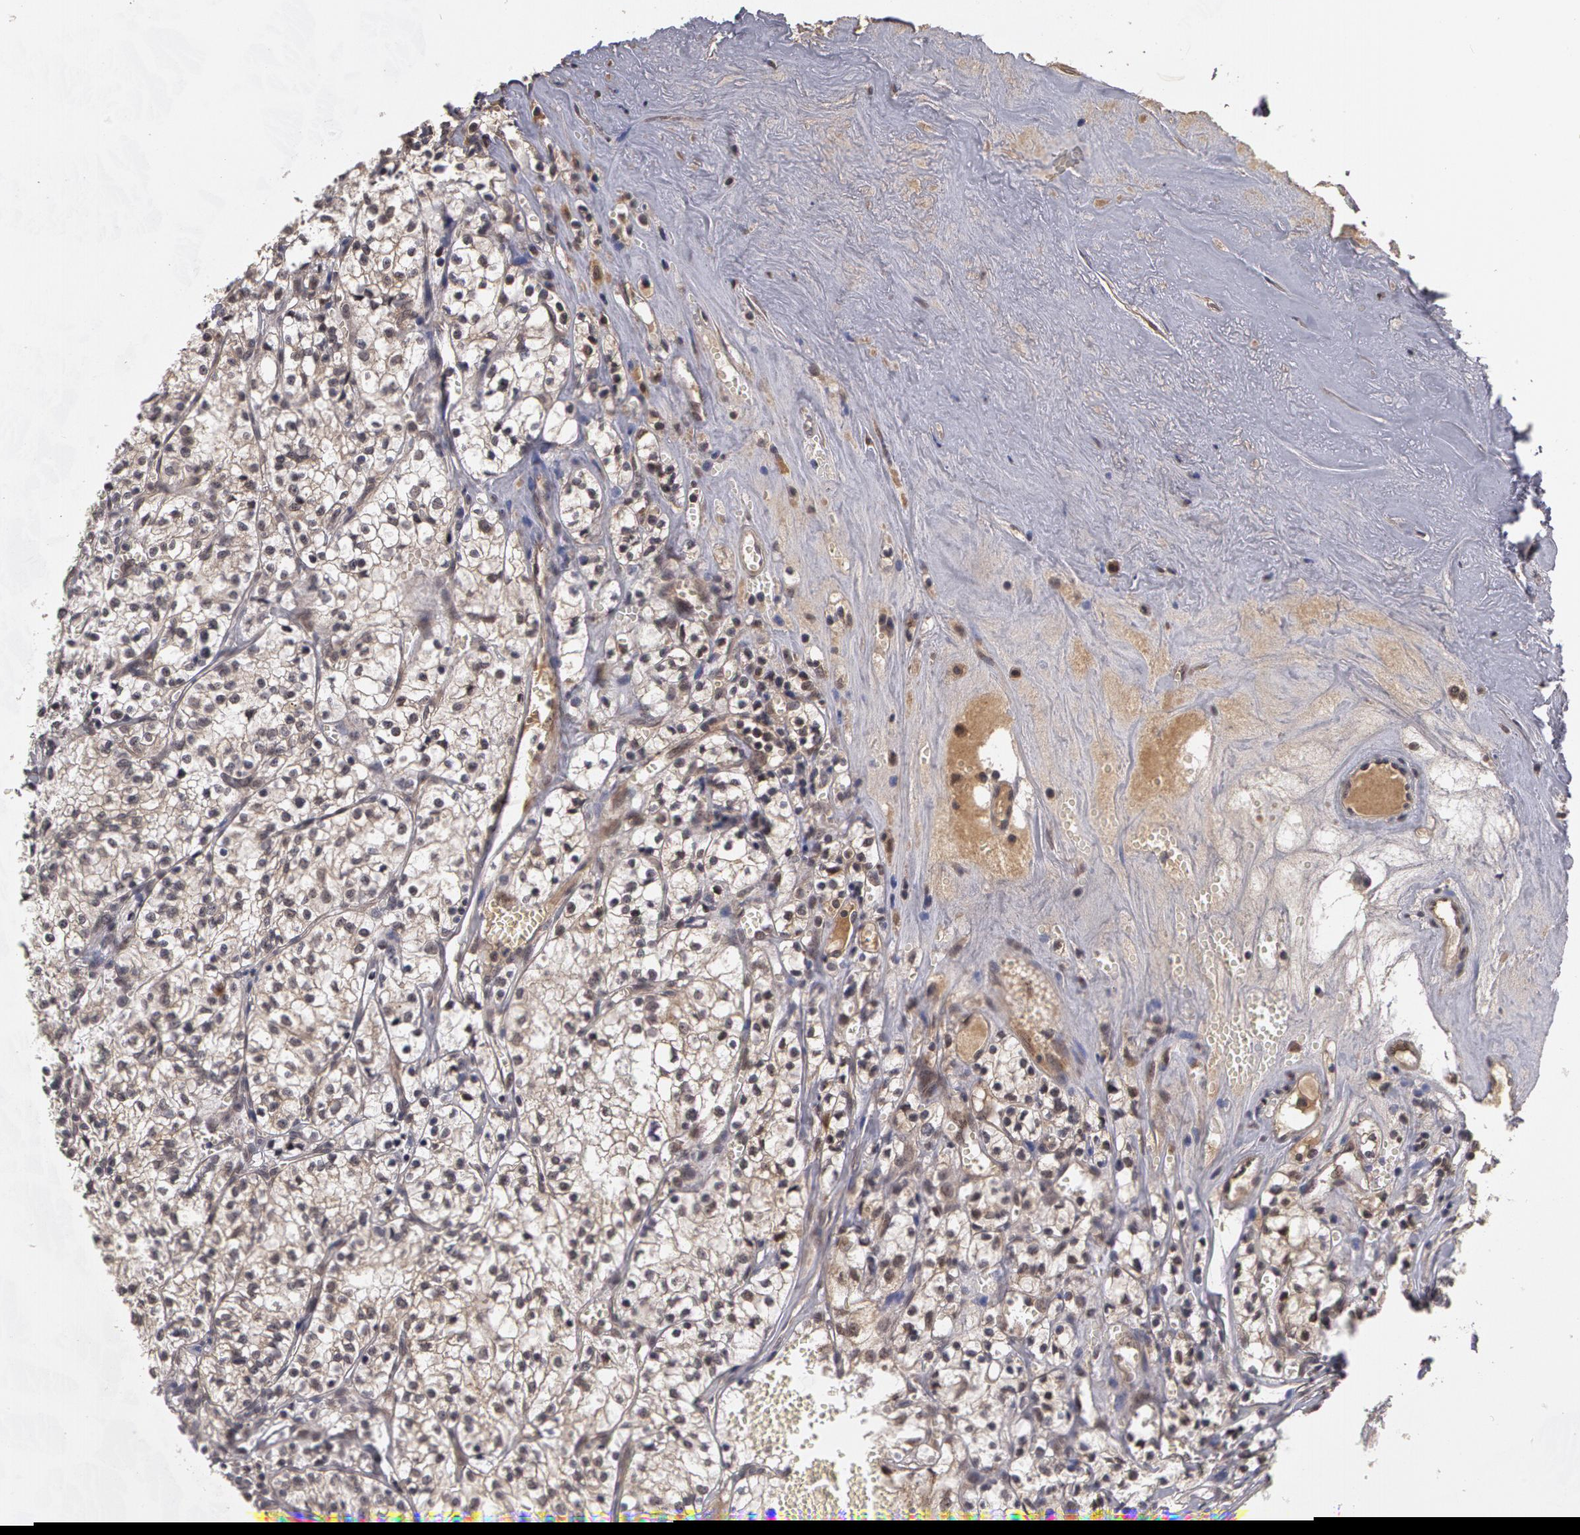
{"staining": {"intensity": "moderate", "quantity": "25%-75%", "location": "cytoplasmic/membranous"}, "tissue": "renal cancer", "cell_type": "Tumor cells", "image_type": "cancer", "snomed": [{"axis": "morphology", "description": "Adenocarcinoma, NOS"}, {"axis": "topography", "description": "Kidney"}], "caption": "The photomicrograph displays staining of renal adenocarcinoma, revealing moderate cytoplasmic/membranous protein positivity (brown color) within tumor cells.", "gene": "GLIS1", "patient": {"sex": "male", "age": 61}}